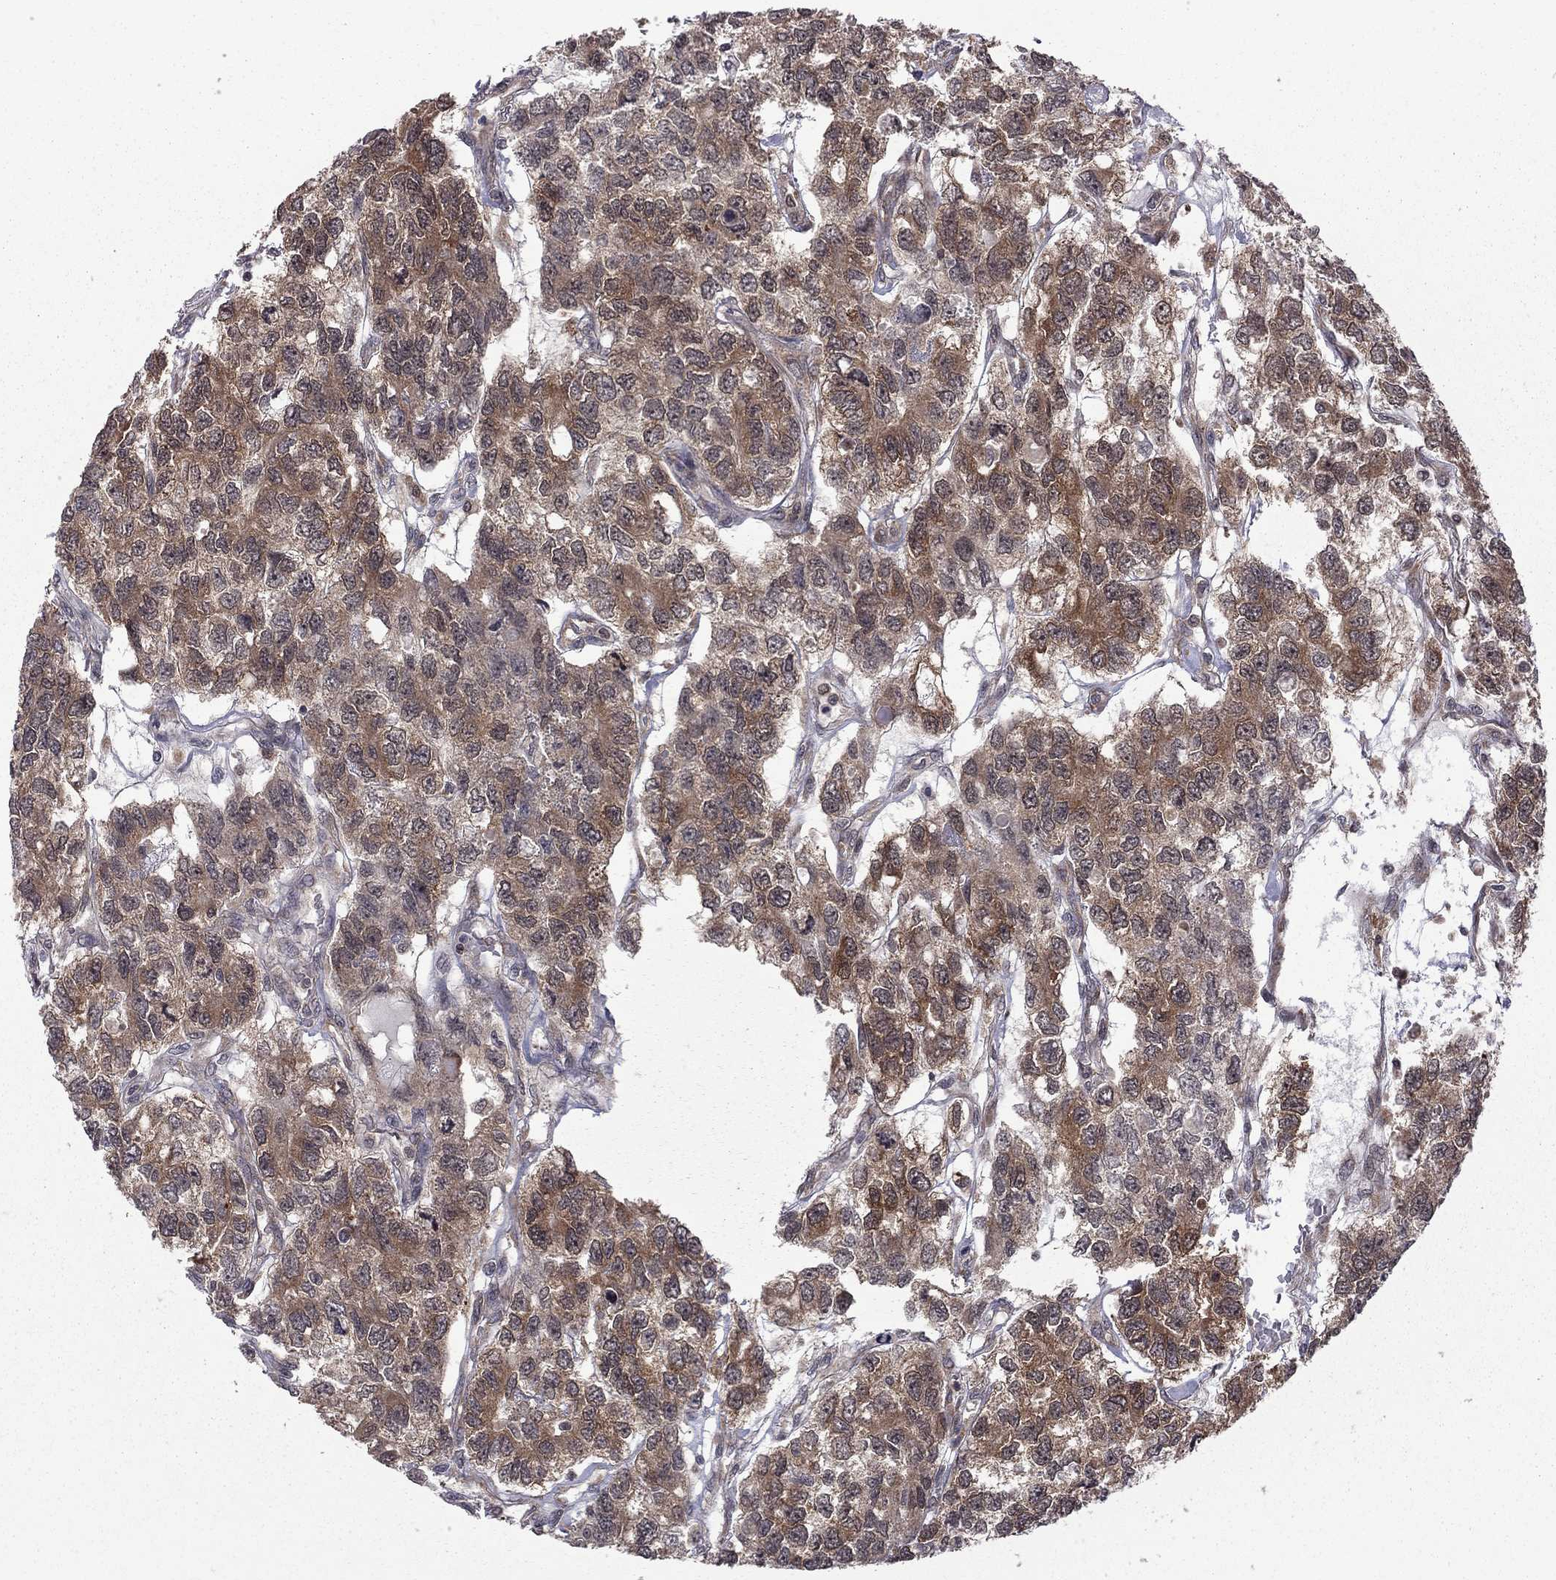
{"staining": {"intensity": "strong", "quantity": ">75%", "location": "cytoplasmic/membranous"}, "tissue": "testis cancer", "cell_type": "Tumor cells", "image_type": "cancer", "snomed": [{"axis": "morphology", "description": "Seminoma, NOS"}, {"axis": "topography", "description": "Testis"}], "caption": "DAB (3,3'-diaminobenzidine) immunohistochemical staining of human testis cancer exhibits strong cytoplasmic/membranous protein staining in about >75% of tumor cells. (DAB (3,3'-diaminobenzidine) = brown stain, brightfield microscopy at high magnification).", "gene": "NAA50", "patient": {"sex": "male", "age": 52}}